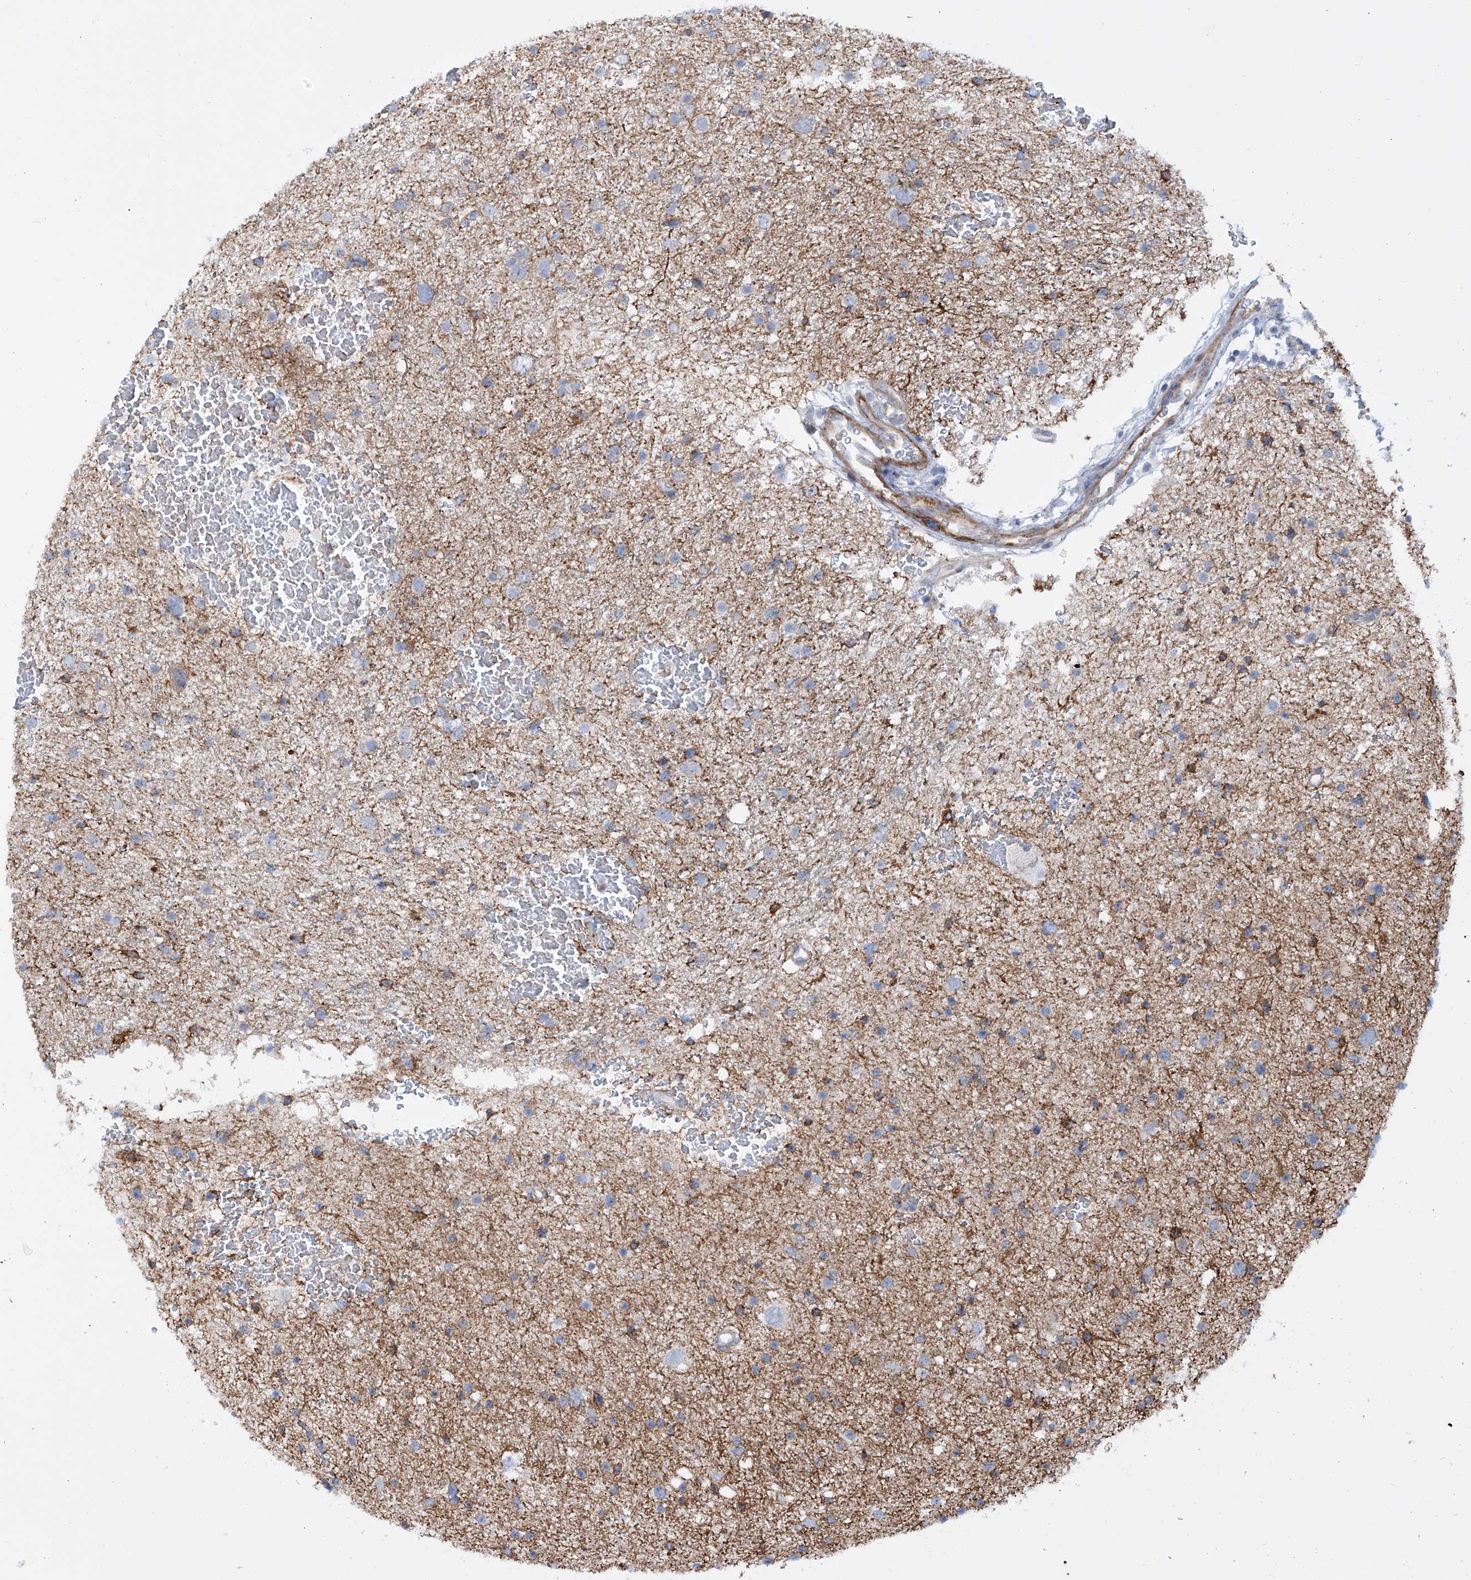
{"staining": {"intensity": "weak", "quantity": "<25%", "location": "cytoplasmic/membranous"}, "tissue": "glioma", "cell_type": "Tumor cells", "image_type": "cancer", "snomed": [{"axis": "morphology", "description": "Glioma, malignant, Low grade"}, {"axis": "topography", "description": "Brain"}], "caption": "This micrograph is of glioma stained with immunohistochemistry to label a protein in brown with the nuclei are counter-stained blue. There is no staining in tumor cells. Nuclei are stained in blue.", "gene": "ZNF490", "patient": {"sex": "female", "age": 37}}